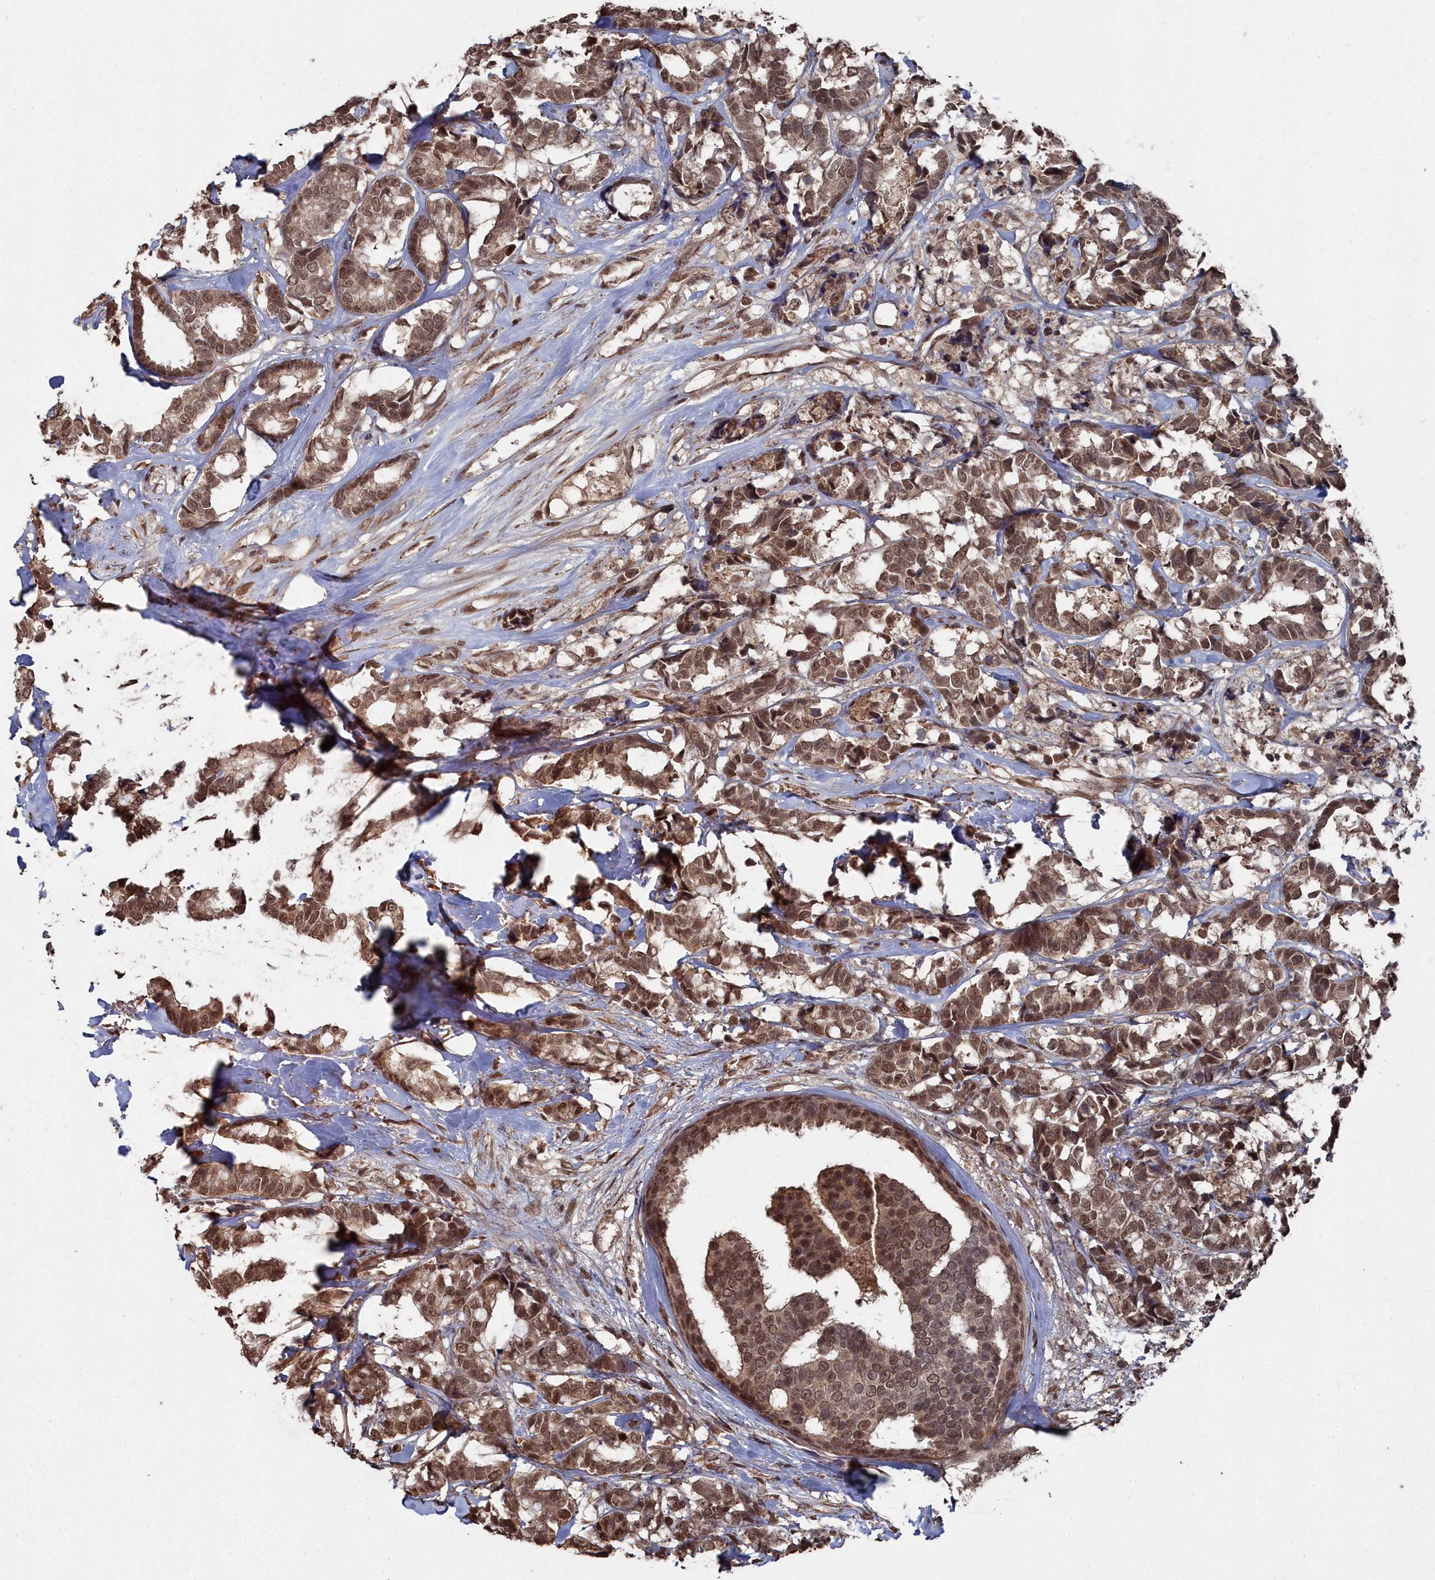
{"staining": {"intensity": "moderate", "quantity": ">75%", "location": "nuclear"}, "tissue": "breast cancer", "cell_type": "Tumor cells", "image_type": "cancer", "snomed": [{"axis": "morphology", "description": "Normal tissue, NOS"}, {"axis": "morphology", "description": "Duct carcinoma"}, {"axis": "topography", "description": "Breast"}], "caption": "This micrograph exhibits immunohistochemistry (IHC) staining of invasive ductal carcinoma (breast), with medium moderate nuclear staining in approximately >75% of tumor cells.", "gene": "CCNP", "patient": {"sex": "female", "age": 87}}